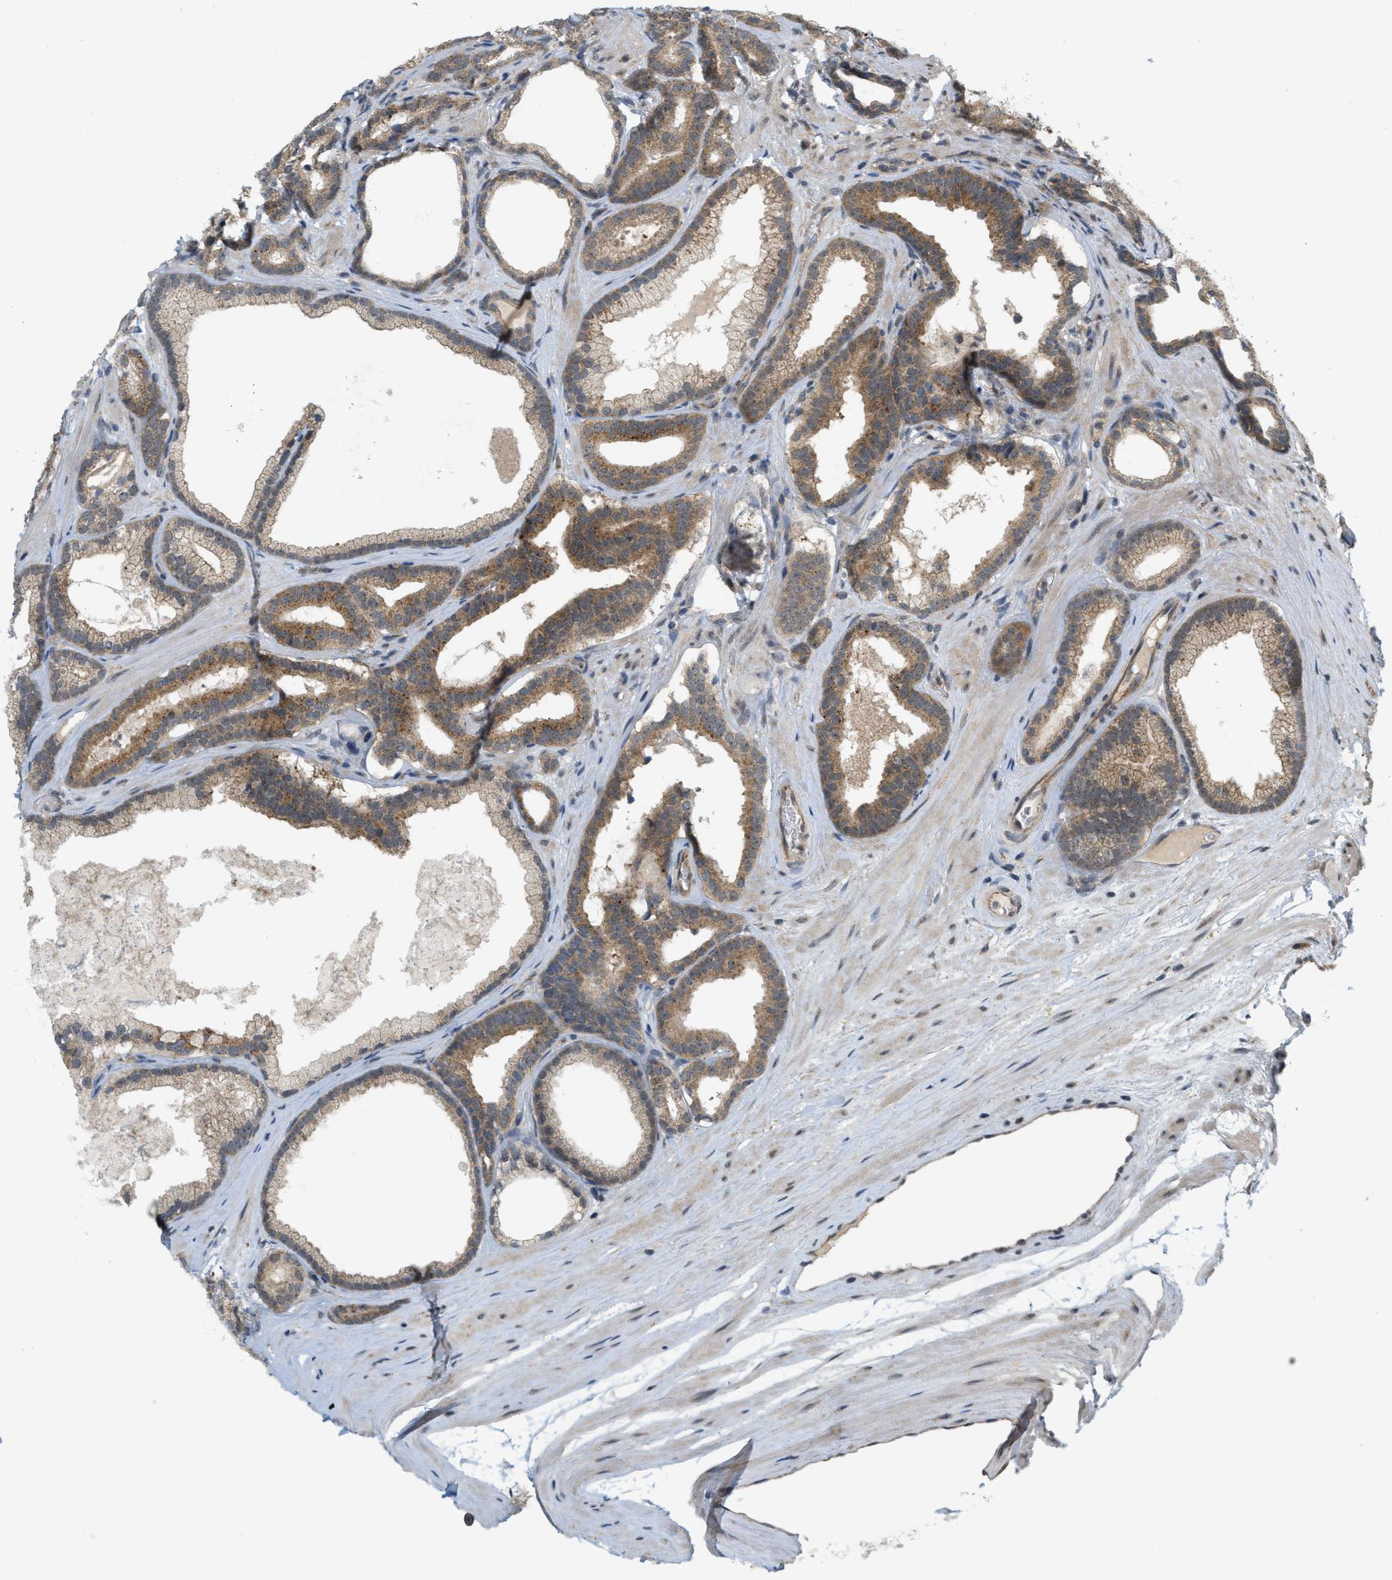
{"staining": {"intensity": "moderate", "quantity": ">75%", "location": "cytoplasmic/membranous"}, "tissue": "prostate cancer", "cell_type": "Tumor cells", "image_type": "cancer", "snomed": [{"axis": "morphology", "description": "Adenocarcinoma, High grade"}, {"axis": "topography", "description": "Prostate"}], "caption": "Immunohistochemical staining of human prostate cancer (high-grade adenocarcinoma) shows medium levels of moderate cytoplasmic/membranous protein positivity in approximately >75% of tumor cells.", "gene": "PRKD1", "patient": {"sex": "male", "age": 60}}